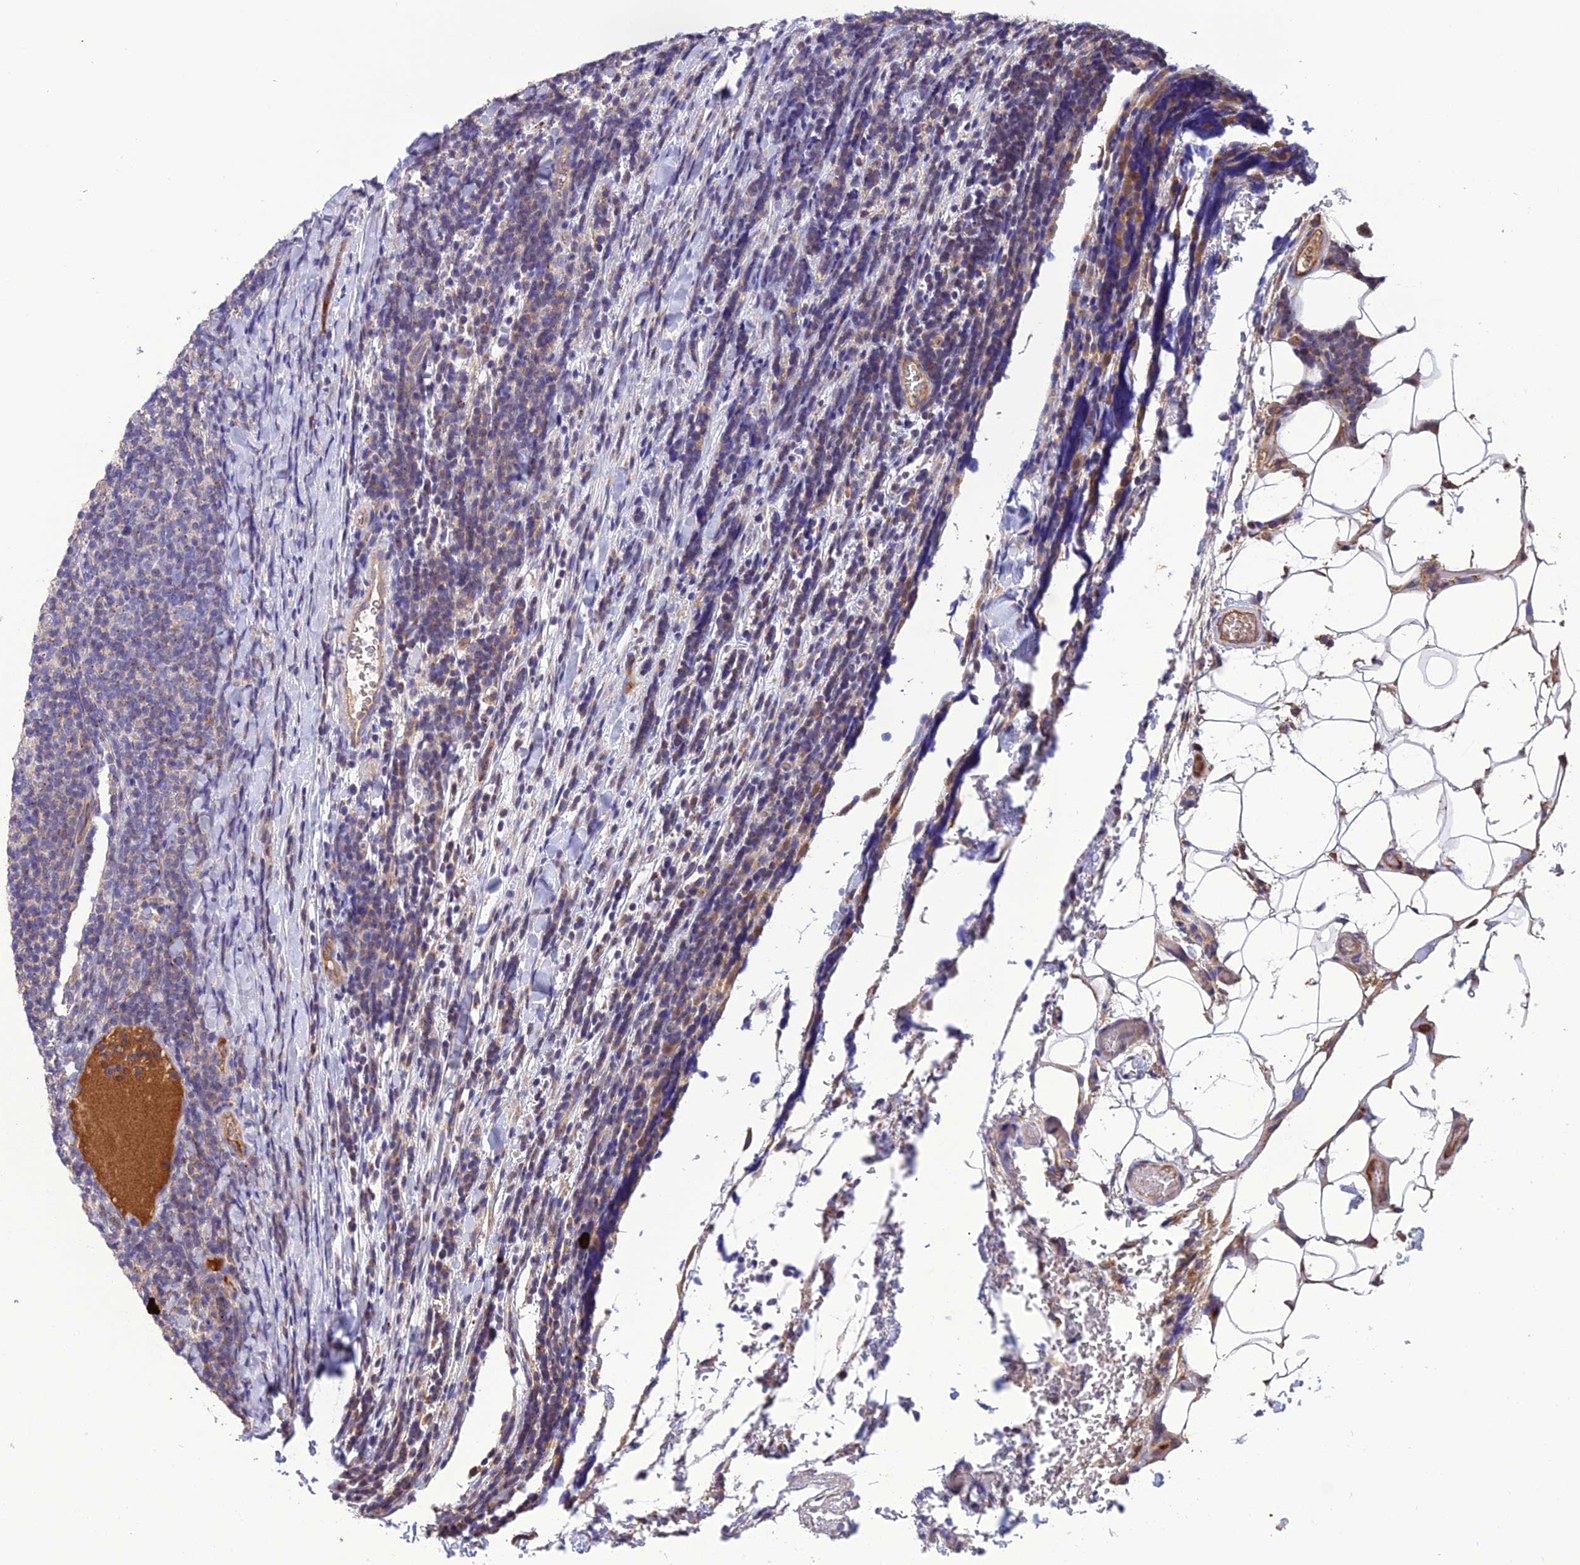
{"staining": {"intensity": "negative", "quantity": "none", "location": "none"}, "tissue": "lymphoma", "cell_type": "Tumor cells", "image_type": "cancer", "snomed": [{"axis": "morphology", "description": "Malignant lymphoma, non-Hodgkin's type, Low grade"}, {"axis": "topography", "description": "Lymph node"}], "caption": "Tumor cells are negative for protein expression in human malignant lymphoma, non-Hodgkin's type (low-grade).", "gene": "MIOS", "patient": {"sex": "male", "age": 66}}